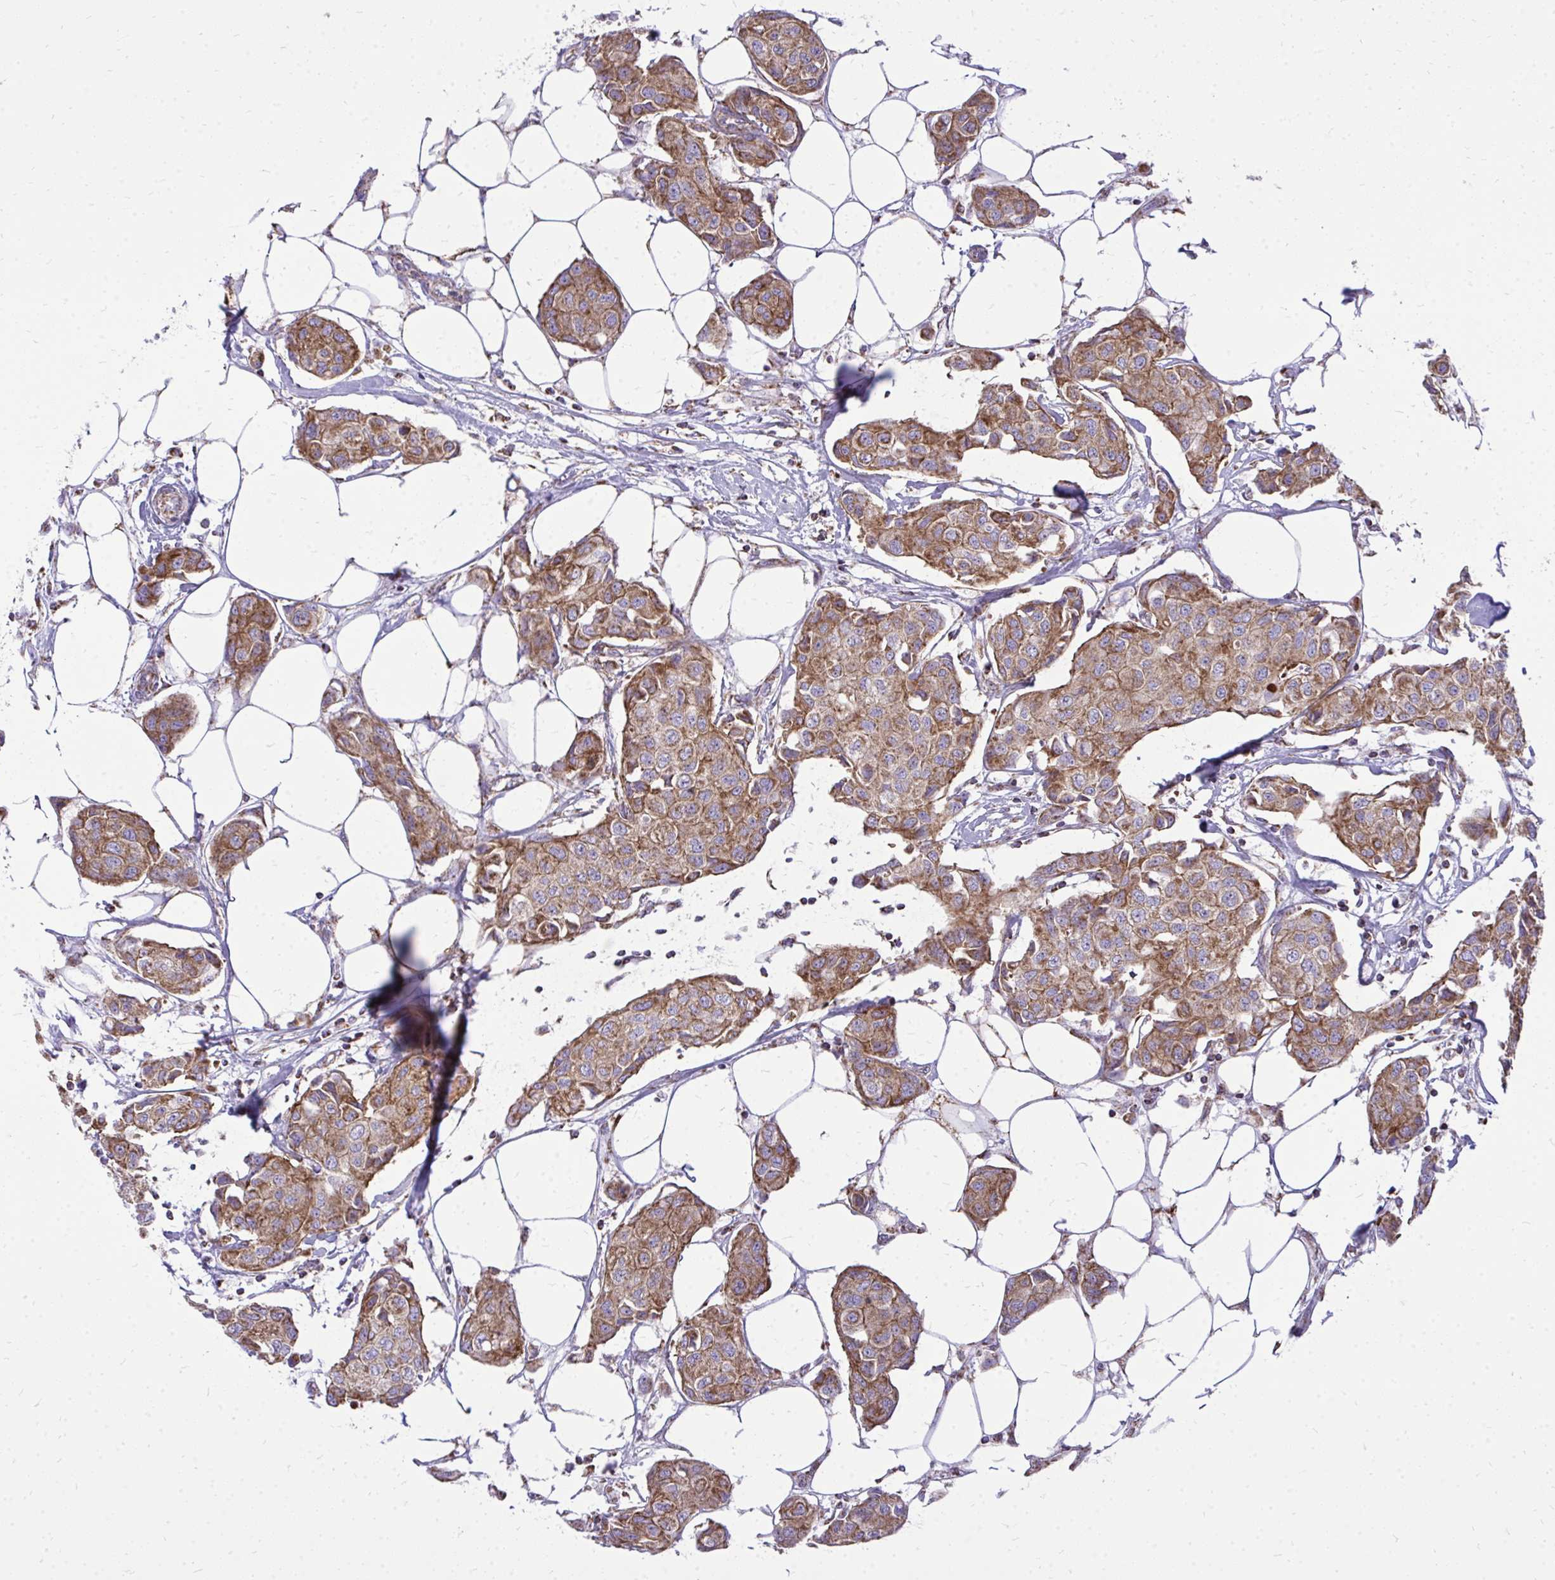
{"staining": {"intensity": "moderate", "quantity": ">75%", "location": "cytoplasmic/membranous"}, "tissue": "breast cancer", "cell_type": "Tumor cells", "image_type": "cancer", "snomed": [{"axis": "morphology", "description": "Duct carcinoma"}, {"axis": "topography", "description": "Breast"}, {"axis": "topography", "description": "Lymph node"}], "caption": "The histopathology image displays immunohistochemical staining of breast intraductal carcinoma. There is moderate cytoplasmic/membranous positivity is appreciated in approximately >75% of tumor cells.", "gene": "SPTBN2", "patient": {"sex": "female", "age": 80}}